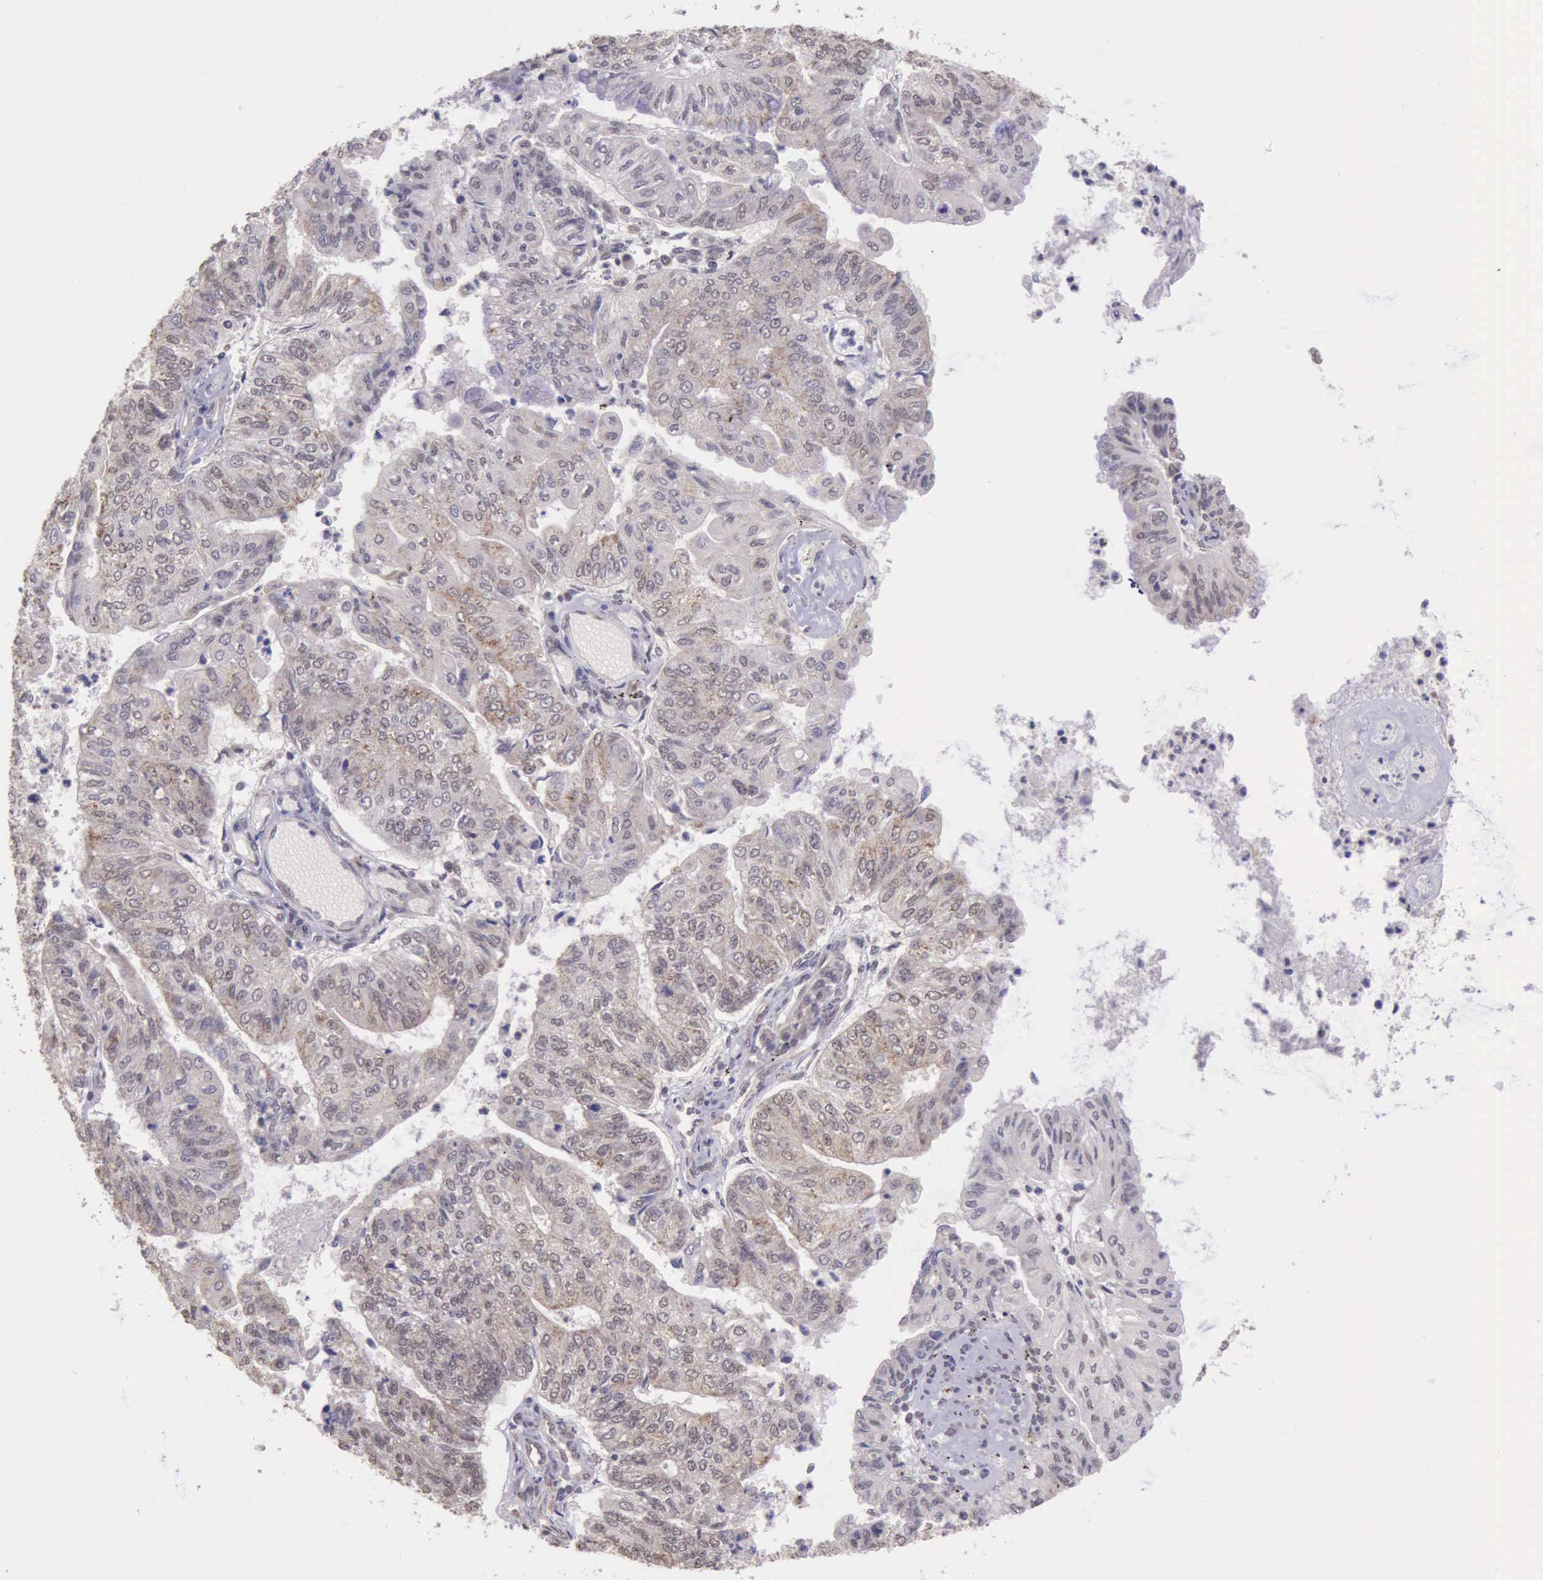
{"staining": {"intensity": "weak", "quantity": ">75%", "location": "nuclear"}, "tissue": "endometrial cancer", "cell_type": "Tumor cells", "image_type": "cancer", "snomed": [{"axis": "morphology", "description": "Adenocarcinoma, NOS"}, {"axis": "topography", "description": "Endometrium"}], "caption": "Endometrial cancer stained for a protein demonstrates weak nuclear positivity in tumor cells.", "gene": "PRPF39", "patient": {"sex": "female", "age": 59}}